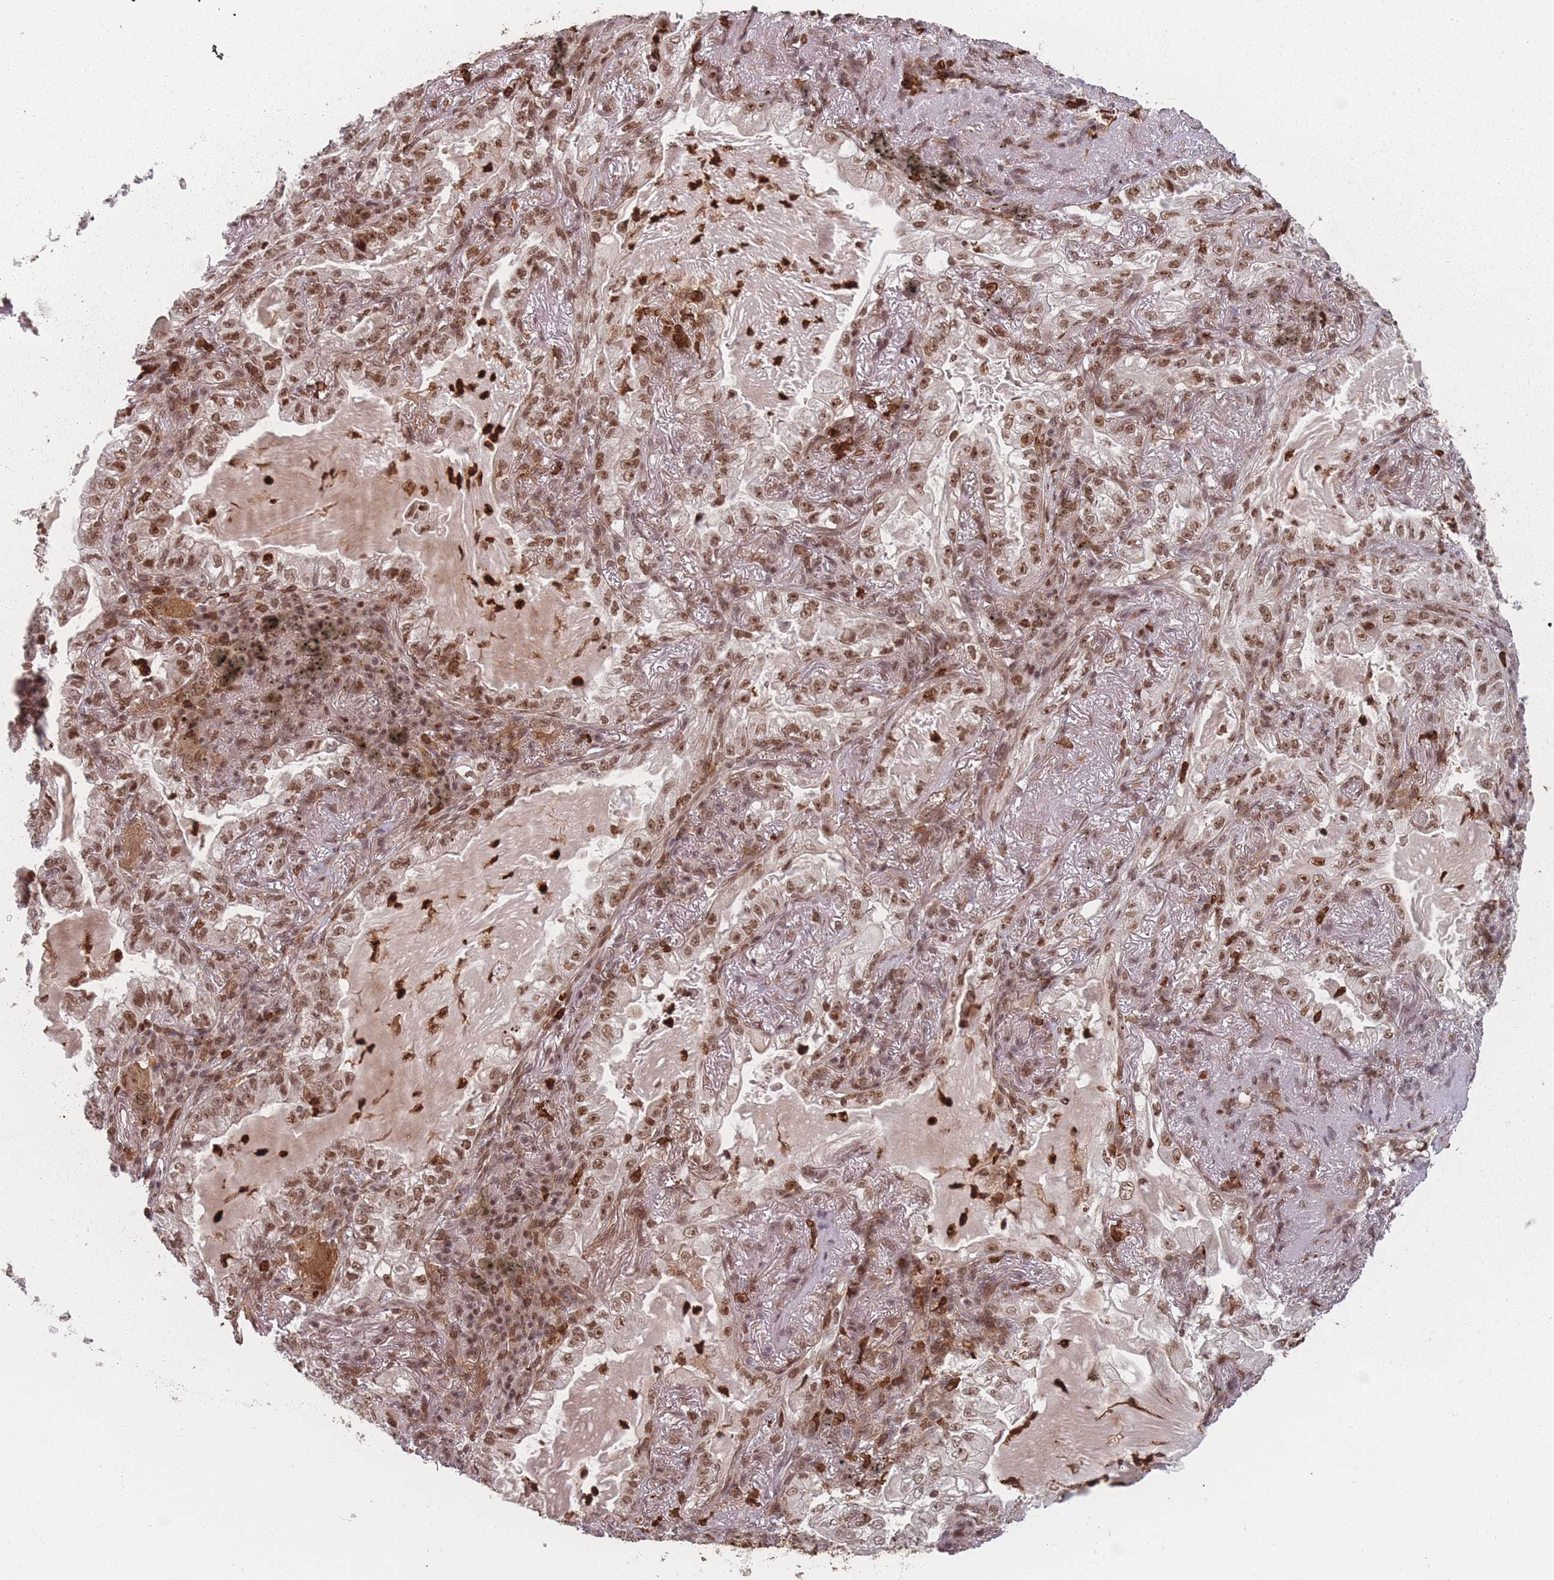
{"staining": {"intensity": "moderate", "quantity": ">75%", "location": "nuclear"}, "tissue": "lung cancer", "cell_type": "Tumor cells", "image_type": "cancer", "snomed": [{"axis": "morphology", "description": "Adenocarcinoma, NOS"}, {"axis": "topography", "description": "Lung"}], "caption": "Human lung adenocarcinoma stained with a brown dye reveals moderate nuclear positive positivity in approximately >75% of tumor cells.", "gene": "WDR55", "patient": {"sex": "female", "age": 73}}